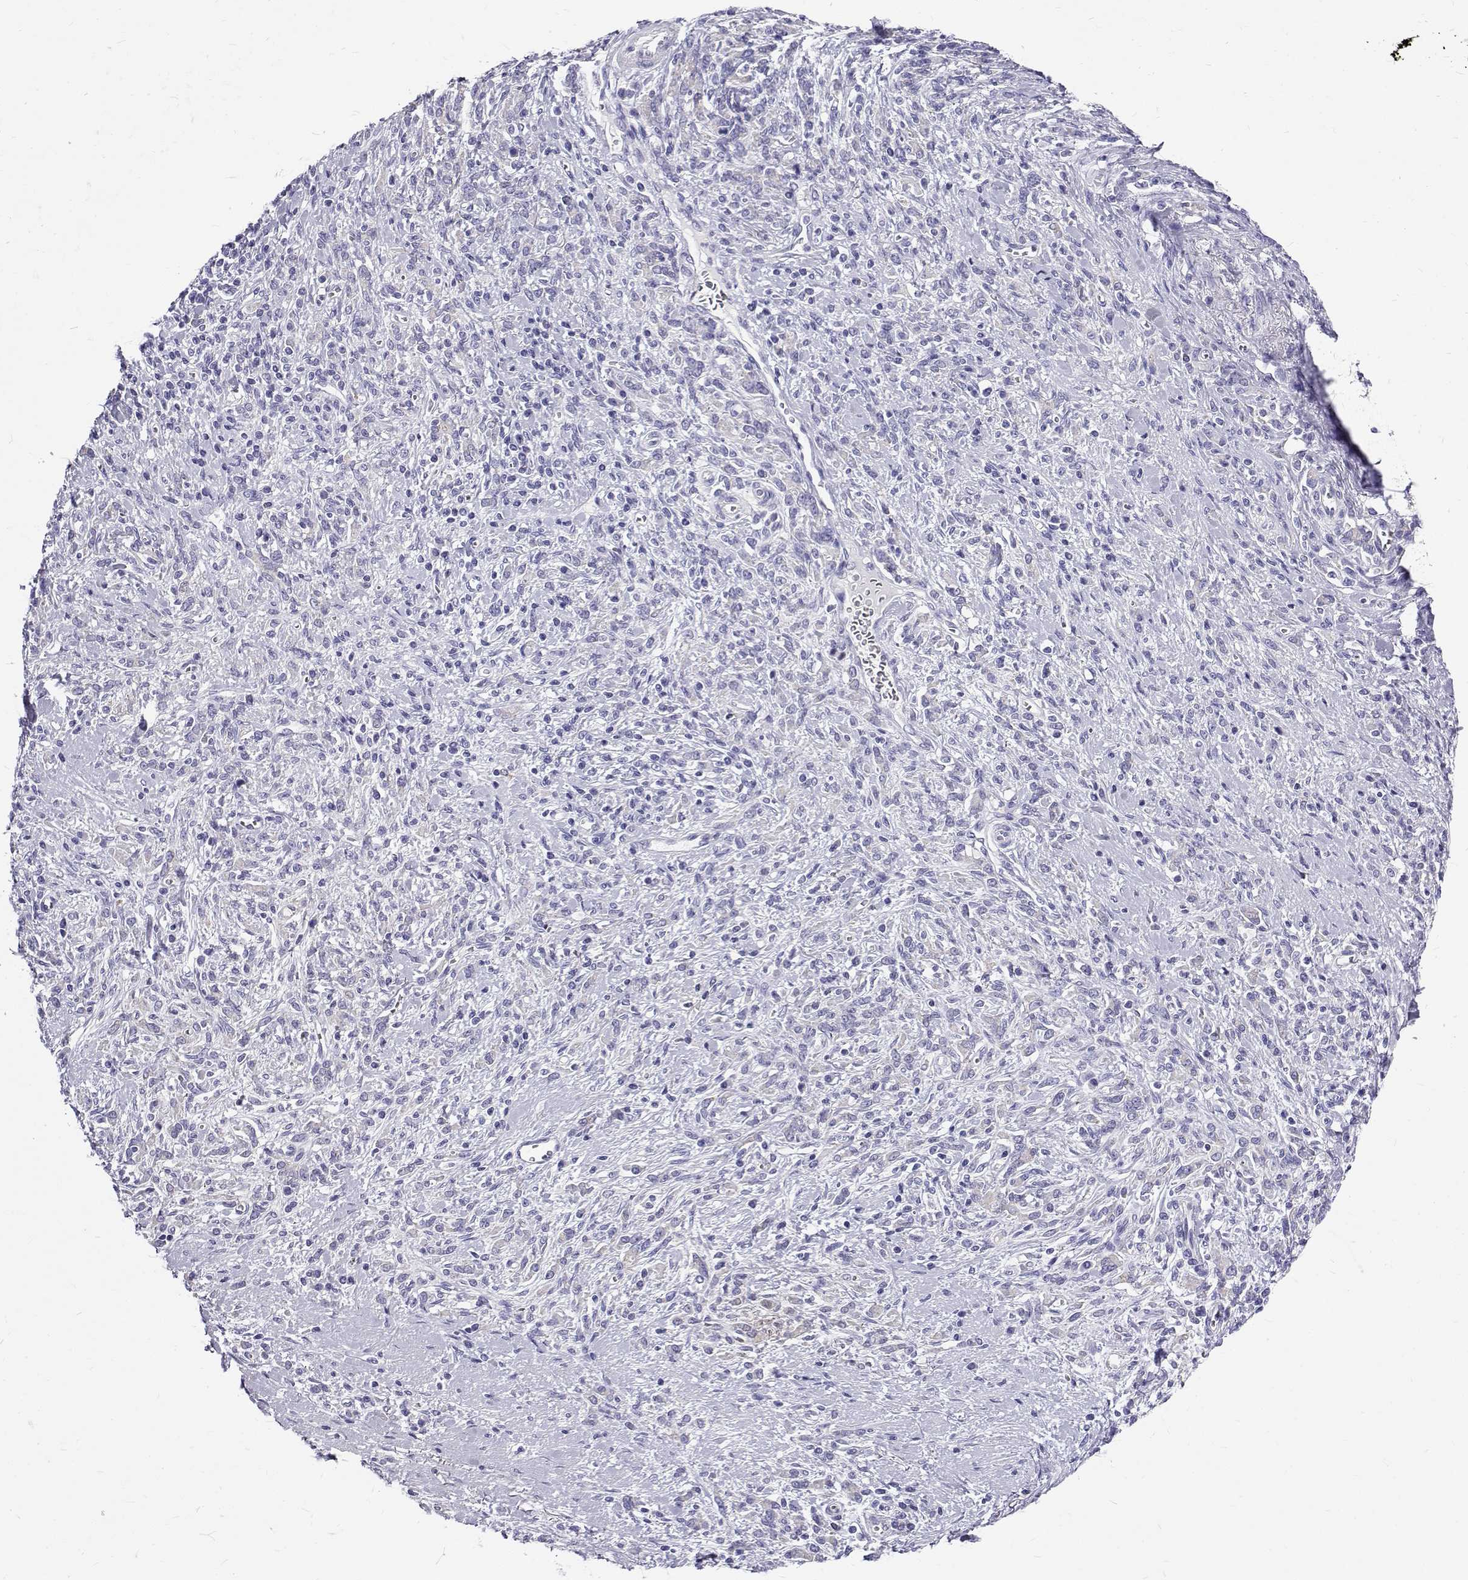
{"staining": {"intensity": "negative", "quantity": "none", "location": "none"}, "tissue": "stomach cancer", "cell_type": "Tumor cells", "image_type": "cancer", "snomed": [{"axis": "morphology", "description": "Adenocarcinoma, NOS"}, {"axis": "topography", "description": "Stomach"}], "caption": "Protein analysis of adenocarcinoma (stomach) displays no significant positivity in tumor cells. (DAB (3,3'-diaminobenzidine) IHC with hematoxylin counter stain).", "gene": "IGSF1", "patient": {"sex": "female", "age": 57}}